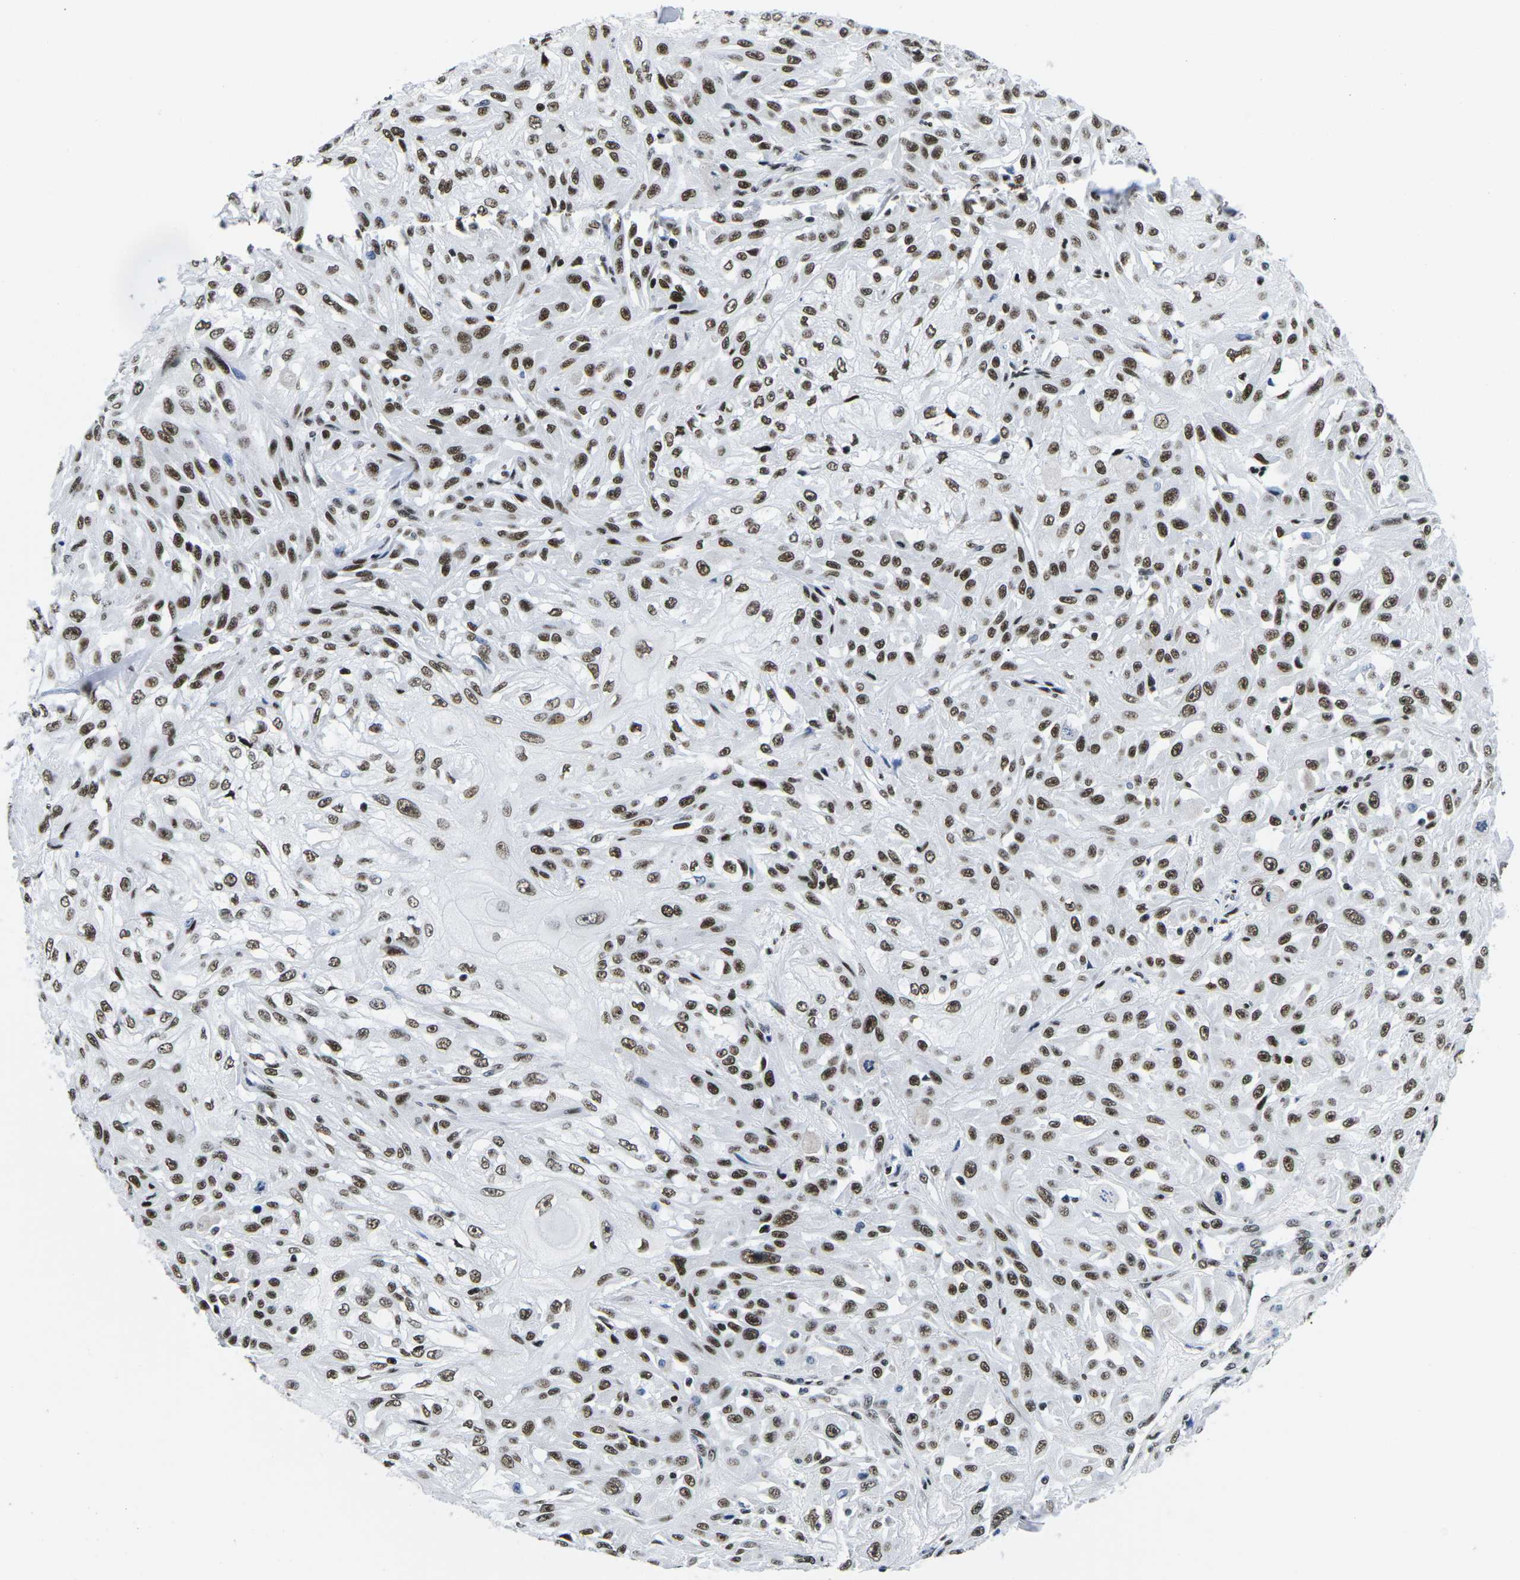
{"staining": {"intensity": "moderate", "quantity": ">75%", "location": "nuclear"}, "tissue": "skin cancer", "cell_type": "Tumor cells", "image_type": "cancer", "snomed": [{"axis": "morphology", "description": "Squamous cell carcinoma, NOS"}, {"axis": "morphology", "description": "Squamous cell carcinoma, metastatic, NOS"}, {"axis": "topography", "description": "Skin"}, {"axis": "topography", "description": "Lymph node"}], "caption": "There is medium levels of moderate nuclear positivity in tumor cells of skin cancer (squamous cell carcinoma), as demonstrated by immunohistochemical staining (brown color).", "gene": "ATF1", "patient": {"sex": "male", "age": 75}}